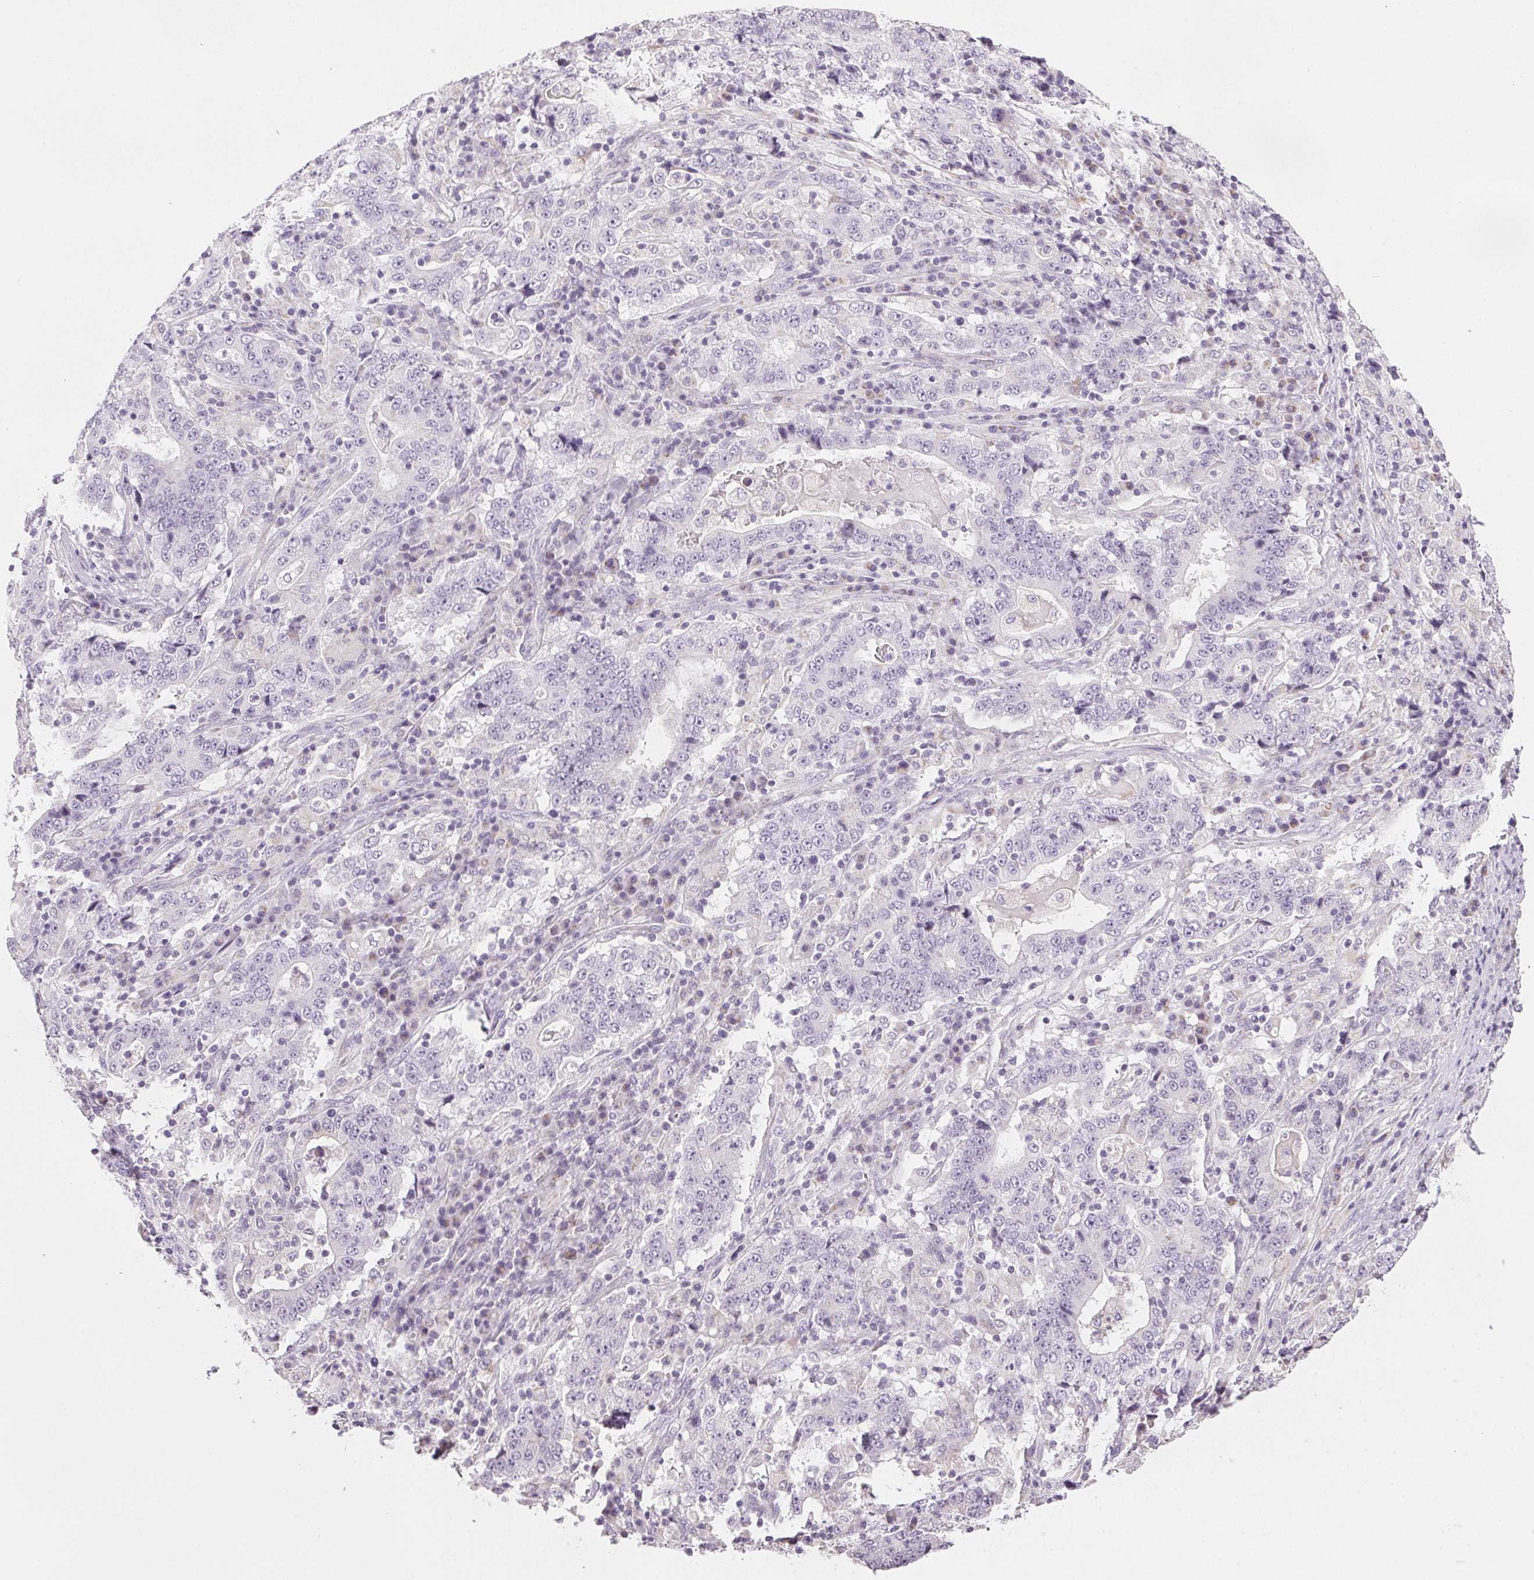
{"staining": {"intensity": "negative", "quantity": "none", "location": "none"}, "tissue": "stomach cancer", "cell_type": "Tumor cells", "image_type": "cancer", "snomed": [{"axis": "morphology", "description": "Normal tissue, NOS"}, {"axis": "morphology", "description": "Adenocarcinoma, NOS"}, {"axis": "topography", "description": "Stomach, upper"}, {"axis": "topography", "description": "Stomach"}], "caption": "Tumor cells are negative for brown protein staining in stomach cancer (adenocarcinoma).", "gene": "COL7A1", "patient": {"sex": "male", "age": 59}}